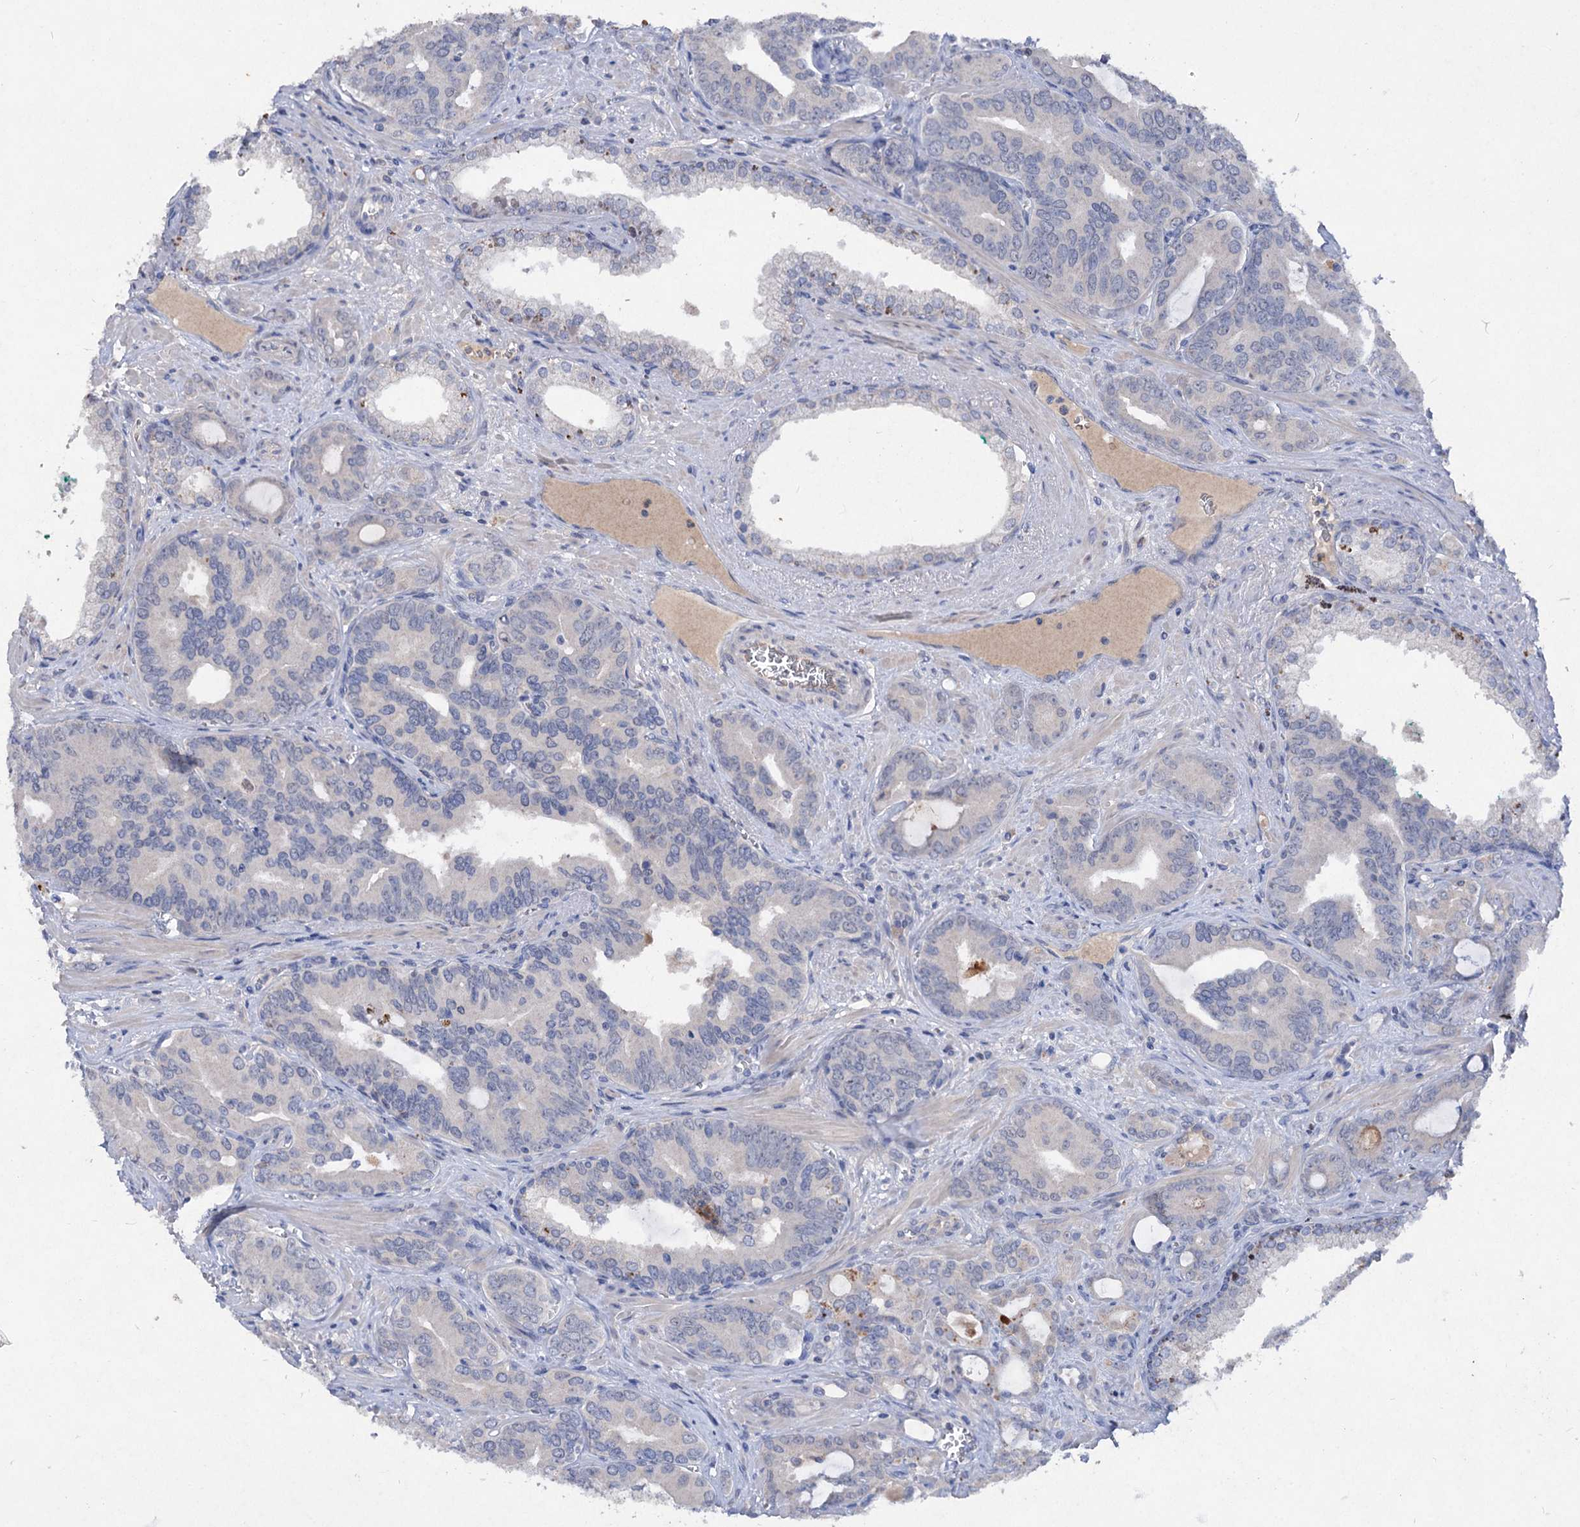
{"staining": {"intensity": "negative", "quantity": "none", "location": "none"}, "tissue": "prostate cancer", "cell_type": "Tumor cells", "image_type": "cancer", "snomed": [{"axis": "morphology", "description": "Adenocarcinoma, High grade"}, {"axis": "topography", "description": "Prostate"}], "caption": "Human prostate adenocarcinoma (high-grade) stained for a protein using immunohistochemistry (IHC) exhibits no expression in tumor cells.", "gene": "ATP4A", "patient": {"sex": "male", "age": 72}}